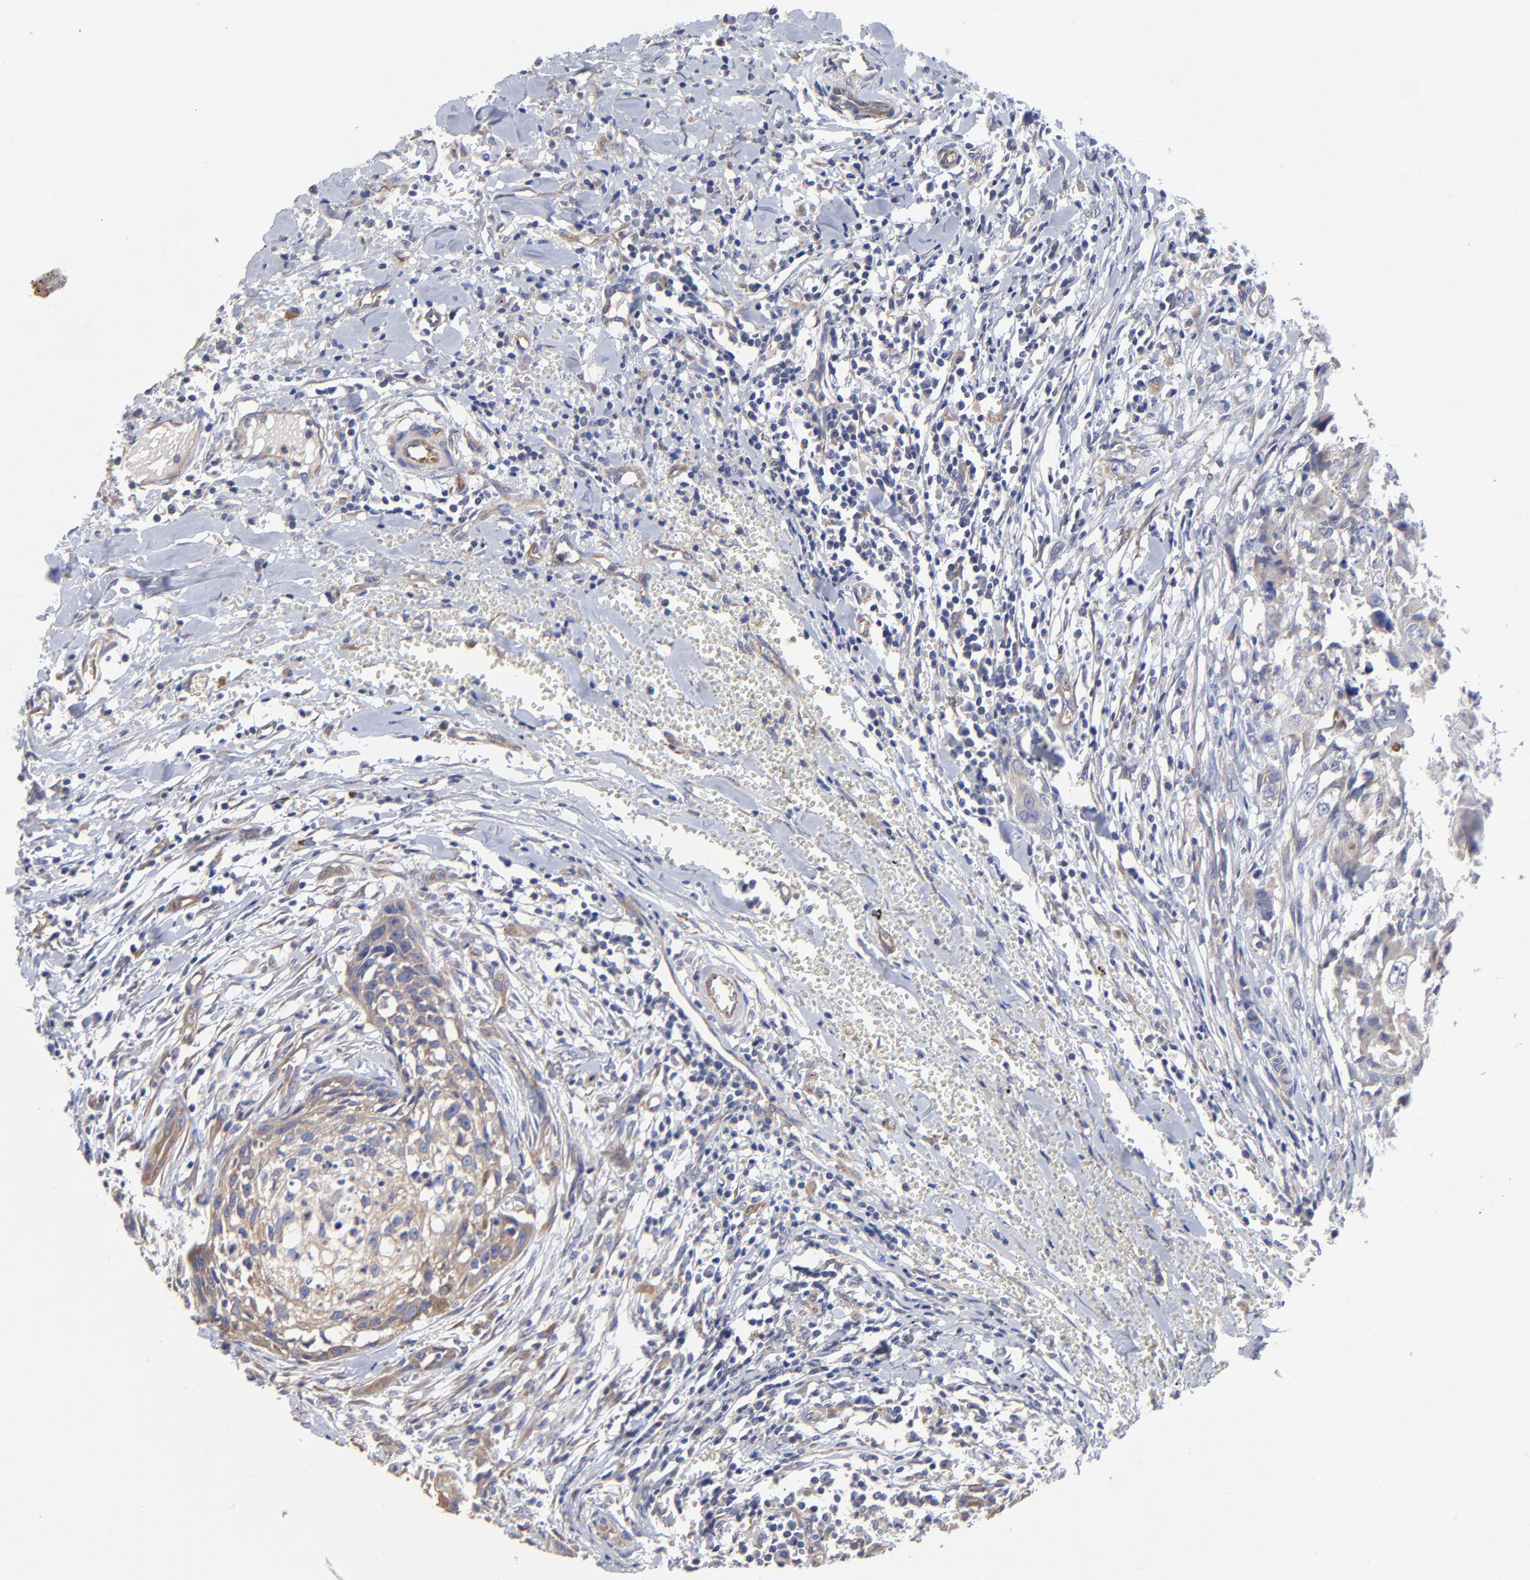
{"staining": {"intensity": "moderate", "quantity": "25%-75%", "location": "cytoplasmic/membranous"}, "tissue": "head and neck cancer", "cell_type": "Tumor cells", "image_type": "cancer", "snomed": [{"axis": "morphology", "description": "Squamous cell carcinoma, NOS"}, {"axis": "topography", "description": "Head-Neck"}], "caption": "IHC staining of head and neck cancer, which demonstrates medium levels of moderate cytoplasmic/membranous staining in approximately 25%-75% of tumor cells indicating moderate cytoplasmic/membranous protein positivity. The staining was performed using DAB (3,3'-diaminobenzidine) (brown) for protein detection and nuclei were counterstained in hematoxylin (blue).", "gene": "SULF2", "patient": {"sex": "male", "age": 64}}